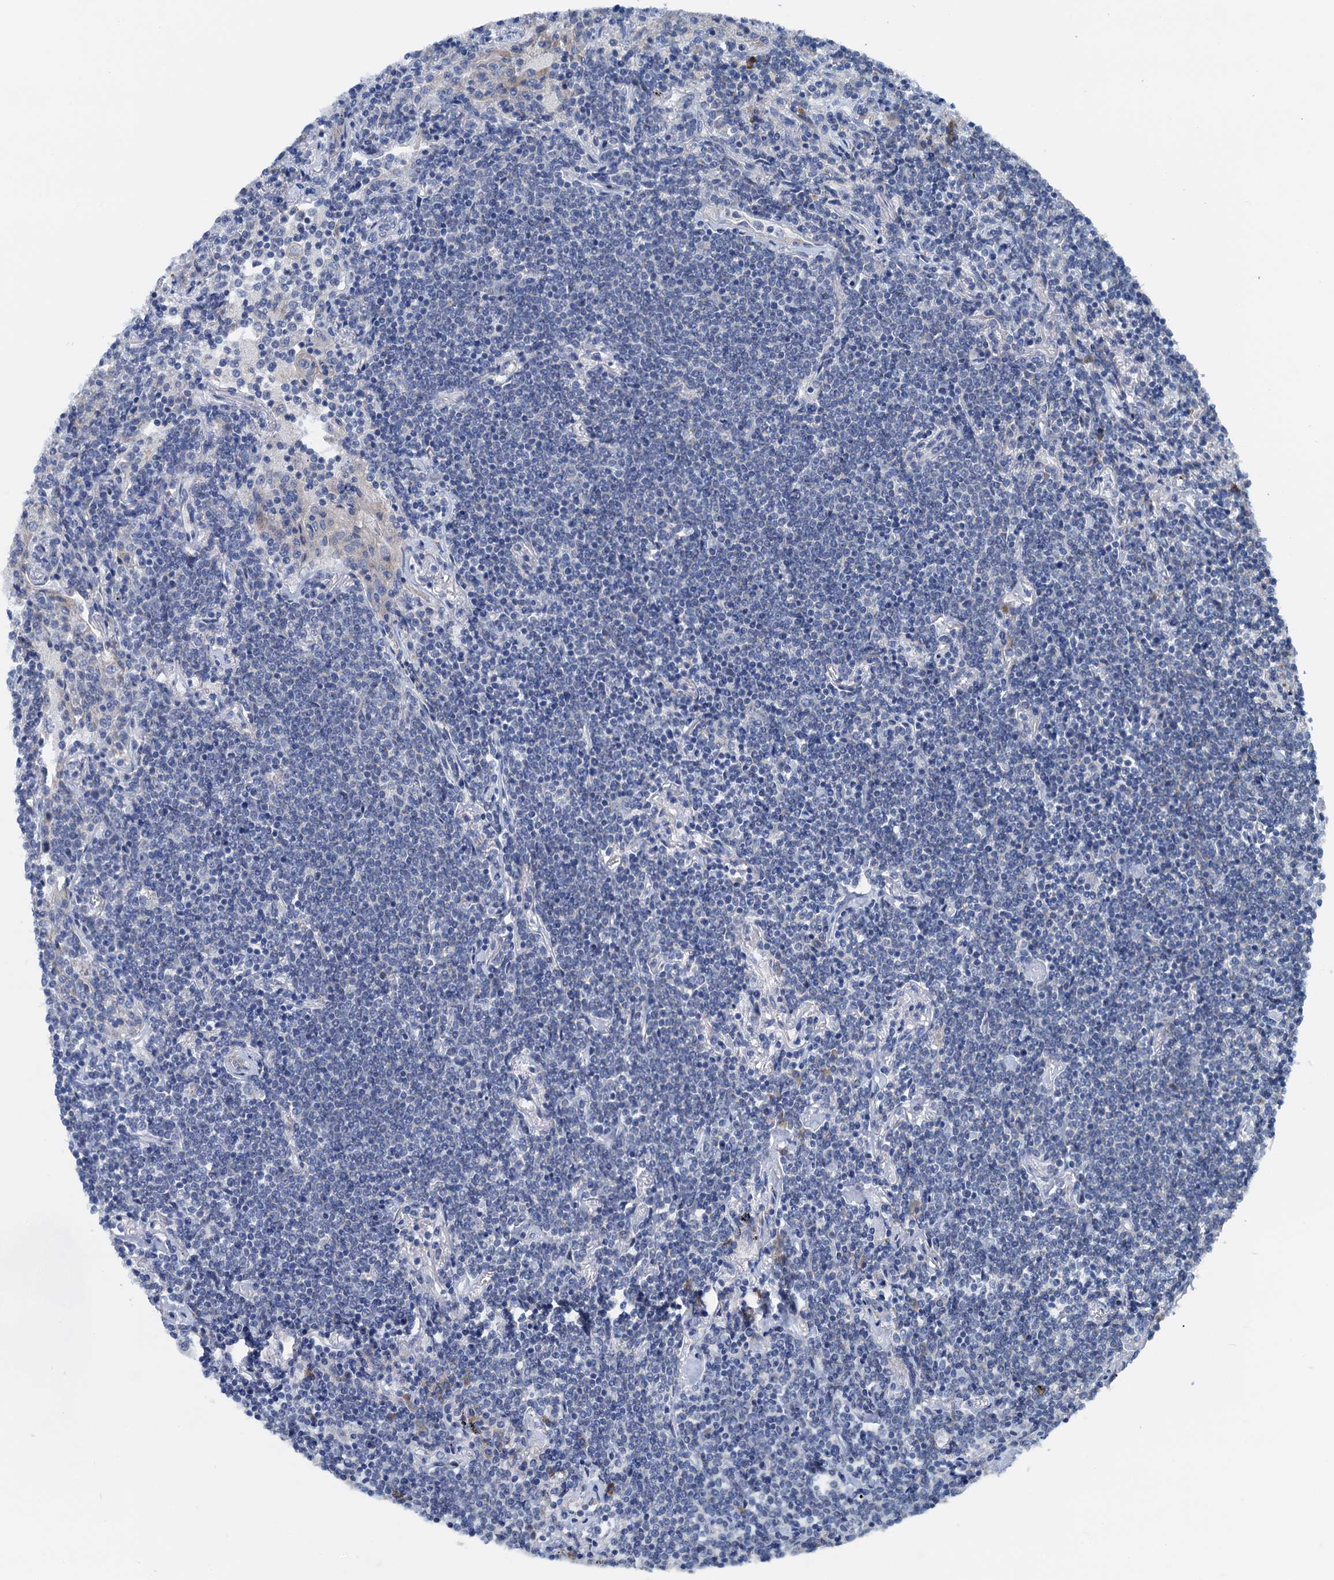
{"staining": {"intensity": "negative", "quantity": "none", "location": "none"}, "tissue": "lymphoma", "cell_type": "Tumor cells", "image_type": "cancer", "snomed": [{"axis": "morphology", "description": "Malignant lymphoma, non-Hodgkin's type, Low grade"}, {"axis": "topography", "description": "Lung"}], "caption": "This is an IHC photomicrograph of lymphoma. There is no expression in tumor cells.", "gene": "ELAC1", "patient": {"sex": "female", "age": 71}}